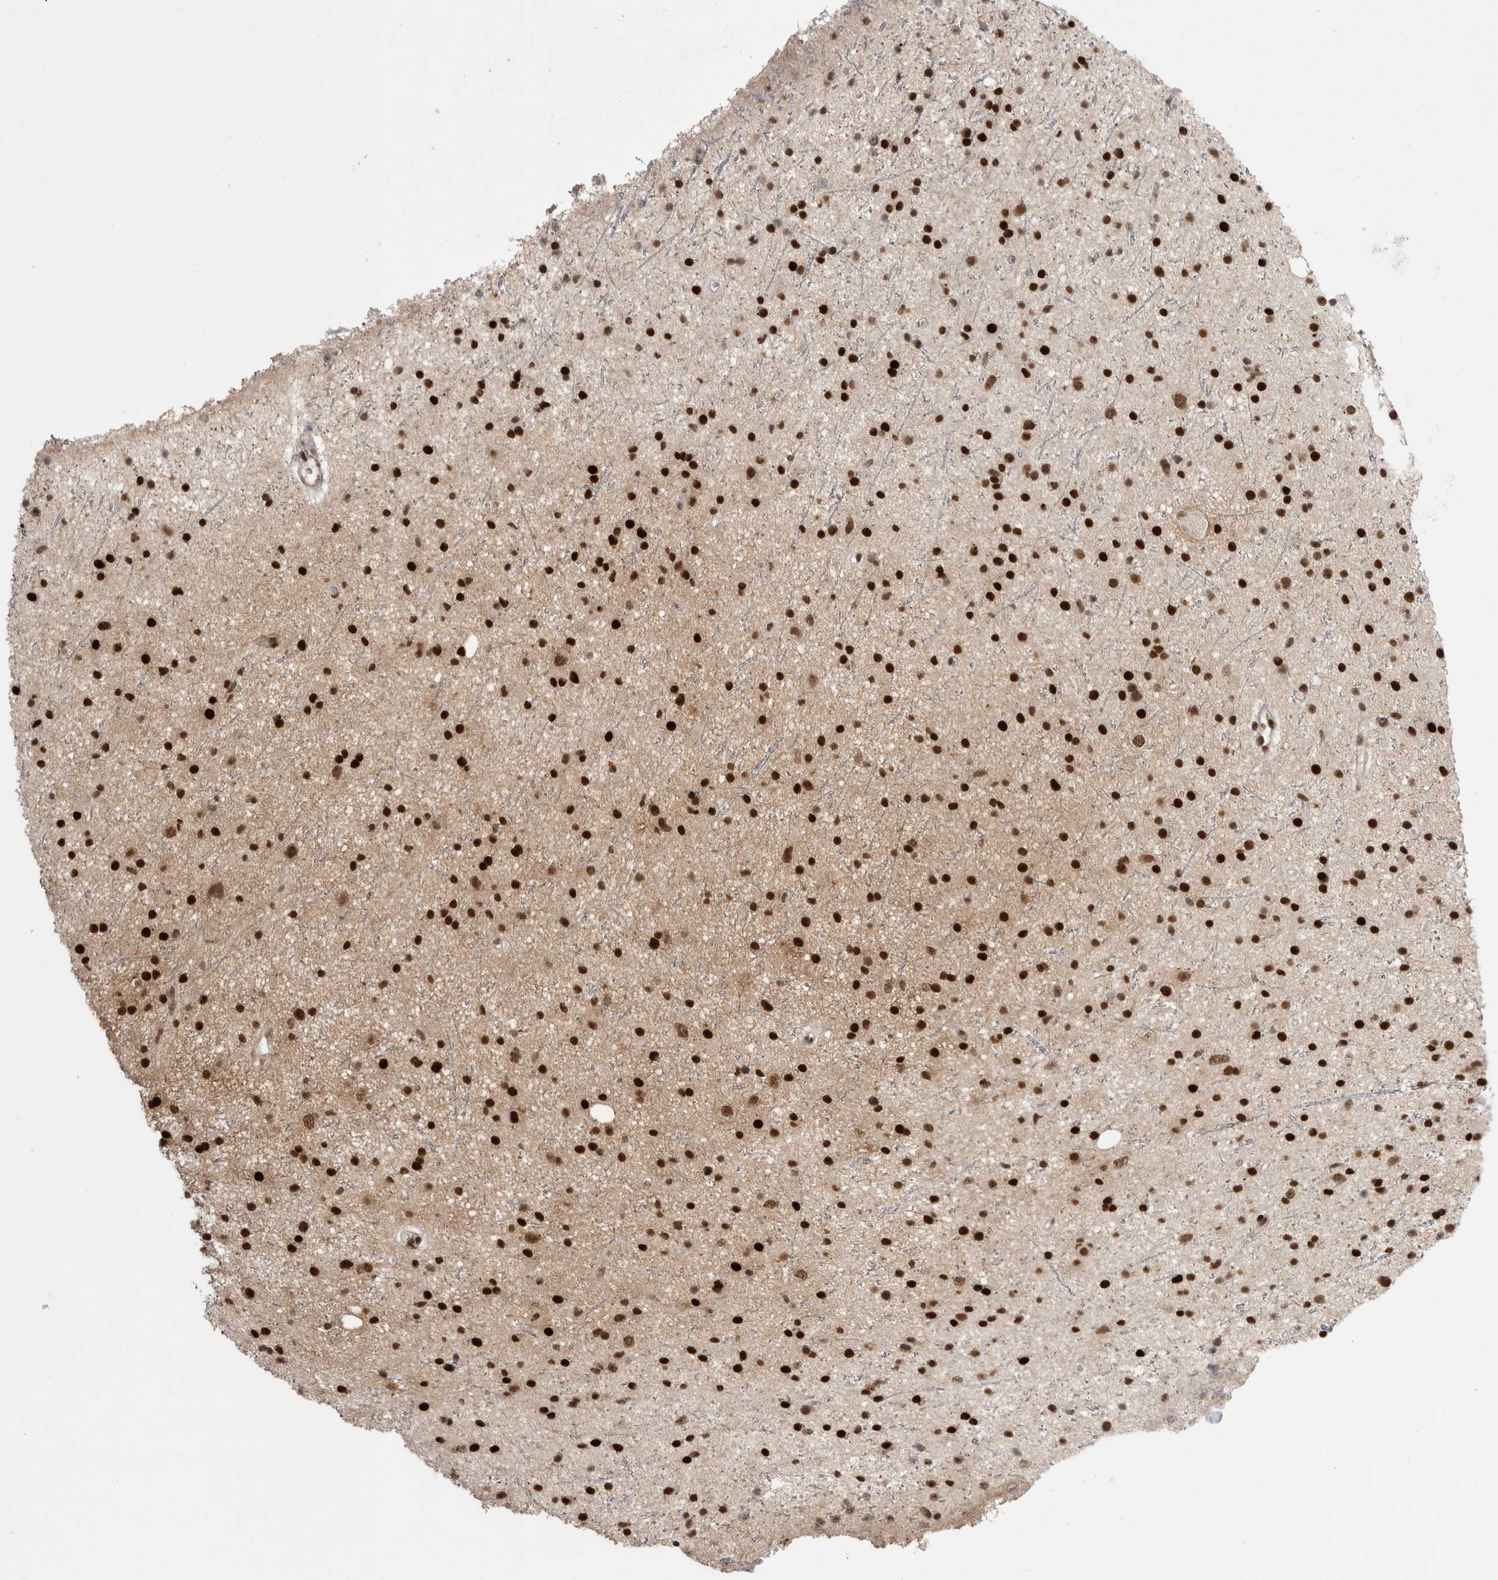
{"staining": {"intensity": "strong", "quantity": ">75%", "location": "nuclear"}, "tissue": "glioma", "cell_type": "Tumor cells", "image_type": "cancer", "snomed": [{"axis": "morphology", "description": "Glioma, malignant, Low grade"}, {"axis": "topography", "description": "Cerebral cortex"}], "caption": "This image displays immunohistochemistry staining of human glioma, with high strong nuclear staining in approximately >75% of tumor cells.", "gene": "POU5F1", "patient": {"sex": "female", "age": 39}}